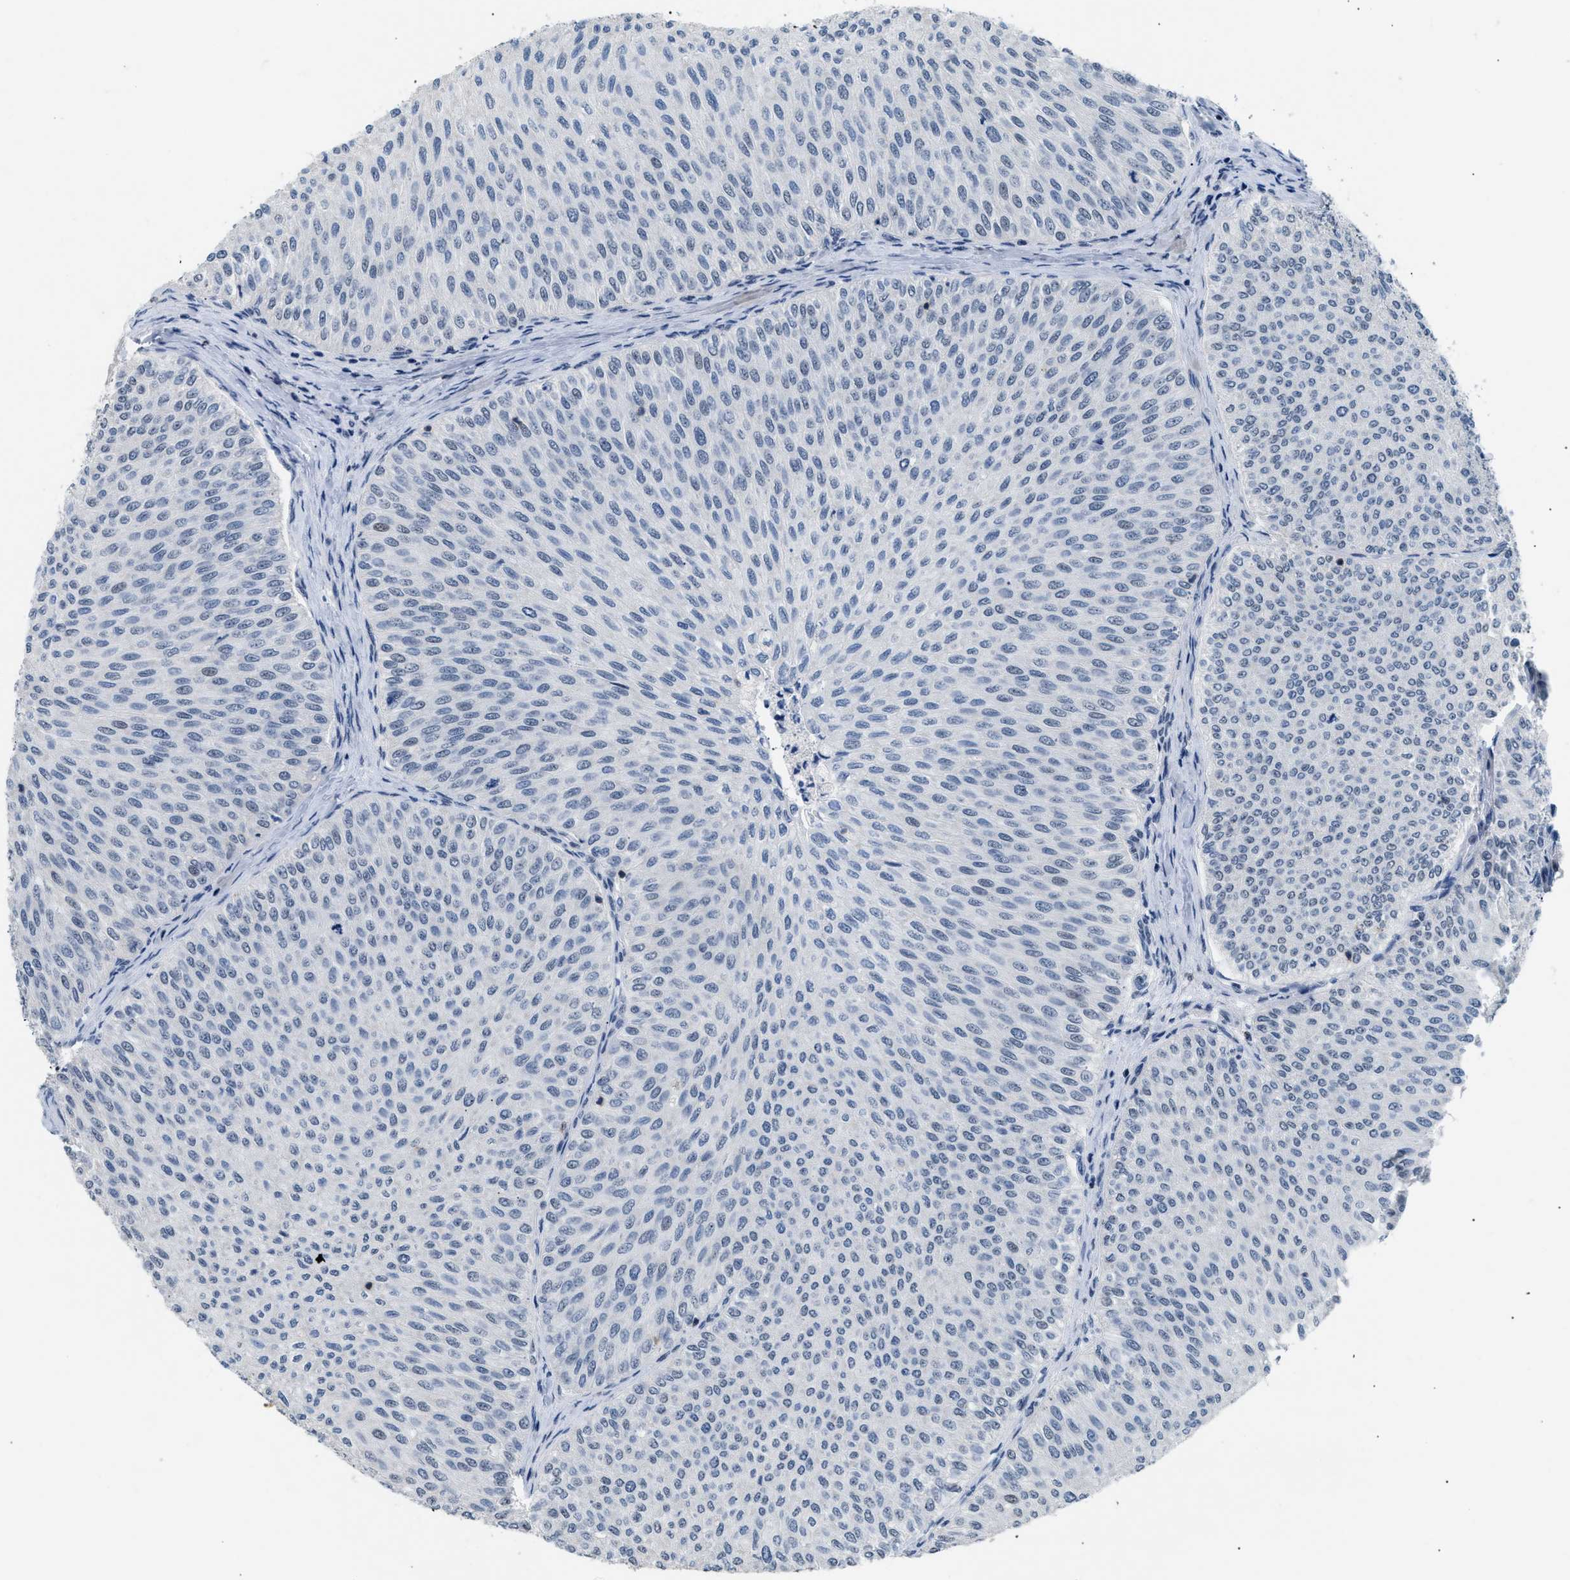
{"staining": {"intensity": "negative", "quantity": "none", "location": "none"}, "tissue": "urothelial cancer", "cell_type": "Tumor cells", "image_type": "cancer", "snomed": [{"axis": "morphology", "description": "Urothelial carcinoma, Low grade"}, {"axis": "topography", "description": "Urinary bladder"}], "caption": "This histopathology image is of low-grade urothelial carcinoma stained with immunohistochemistry to label a protein in brown with the nuclei are counter-stained blue. There is no staining in tumor cells. (DAB (3,3'-diaminobenzidine) IHC with hematoxylin counter stain).", "gene": "KCNC3", "patient": {"sex": "male", "age": 78}}